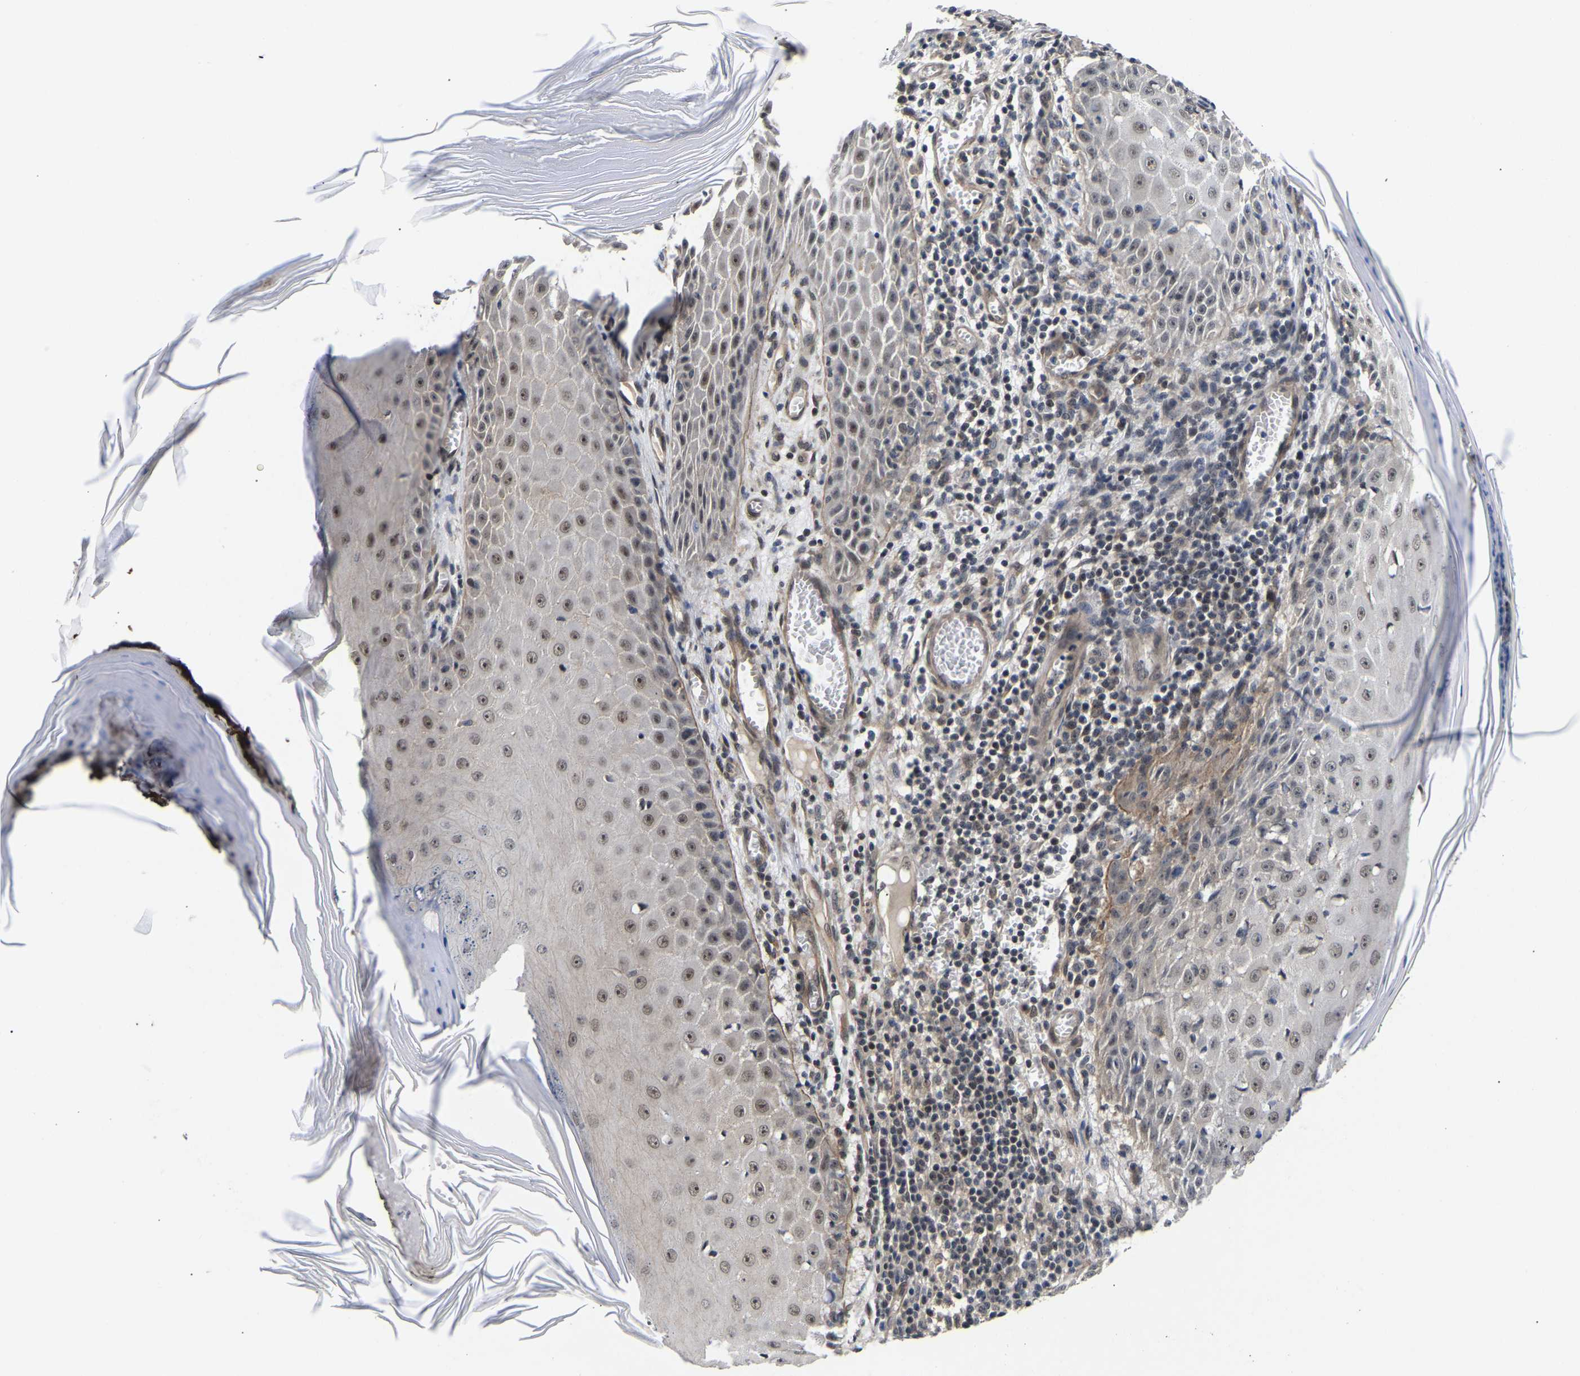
{"staining": {"intensity": "moderate", "quantity": "25%-75%", "location": "nuclear"}, "tissue": "skin cancer", "cell_type": "Tumor cells", "image_type": "cancer", "snomed": [{"axis": "morphology", "description": "Squamous cell carcinoma, NOS"}, {"axis": "topography", "description": "Skin"}], "caption": "A photomicrograph of human squamous cell carcinoma (skin) stained for a protein demonstrates moderate nuclear brown staining in tumor cells.", "gene": "METTL16", "patient": {"sex": "female", "age": 73}}